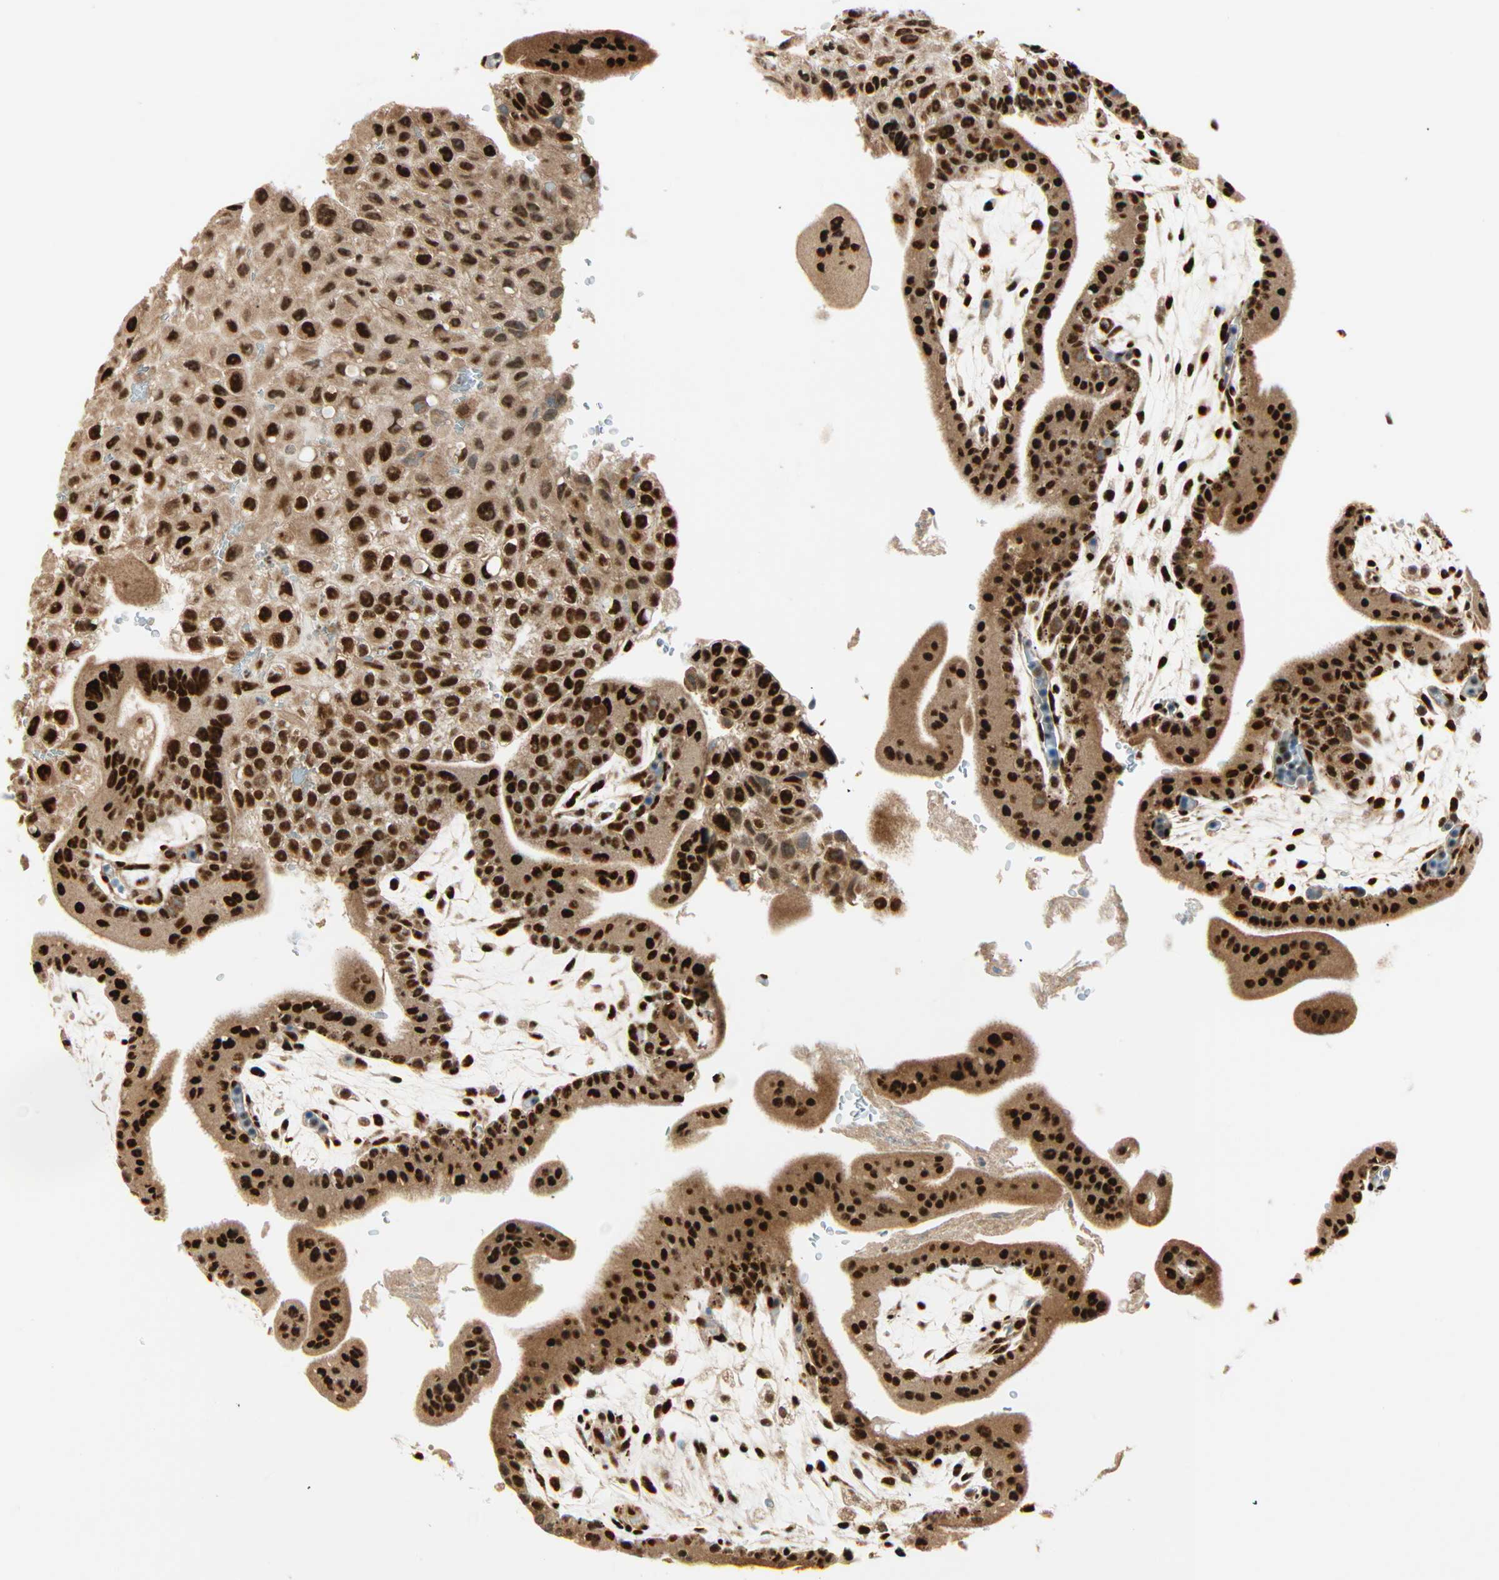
{"staining": {"intensity": "strong", "quantity": ">75%", "location": "cytoplasmic/membranous,nuclear"}, "tissue": "placenta", "cell_type": "Decidual cells", "image_type": "normal", "snomed": [{"axis": "morphology", "description": "Normal tissue, NOS"}, {"axis": "topography", "description": "Placenta"}], "caption": "The micrograph demonstrates staining of unremarkable placenta, revealing strong cytoplasmic/membranous,nuclear protein staining (brown color) within decidual cells.", "gene": "PNPLA6", "patient": {"sex": "female", "age": 35}}